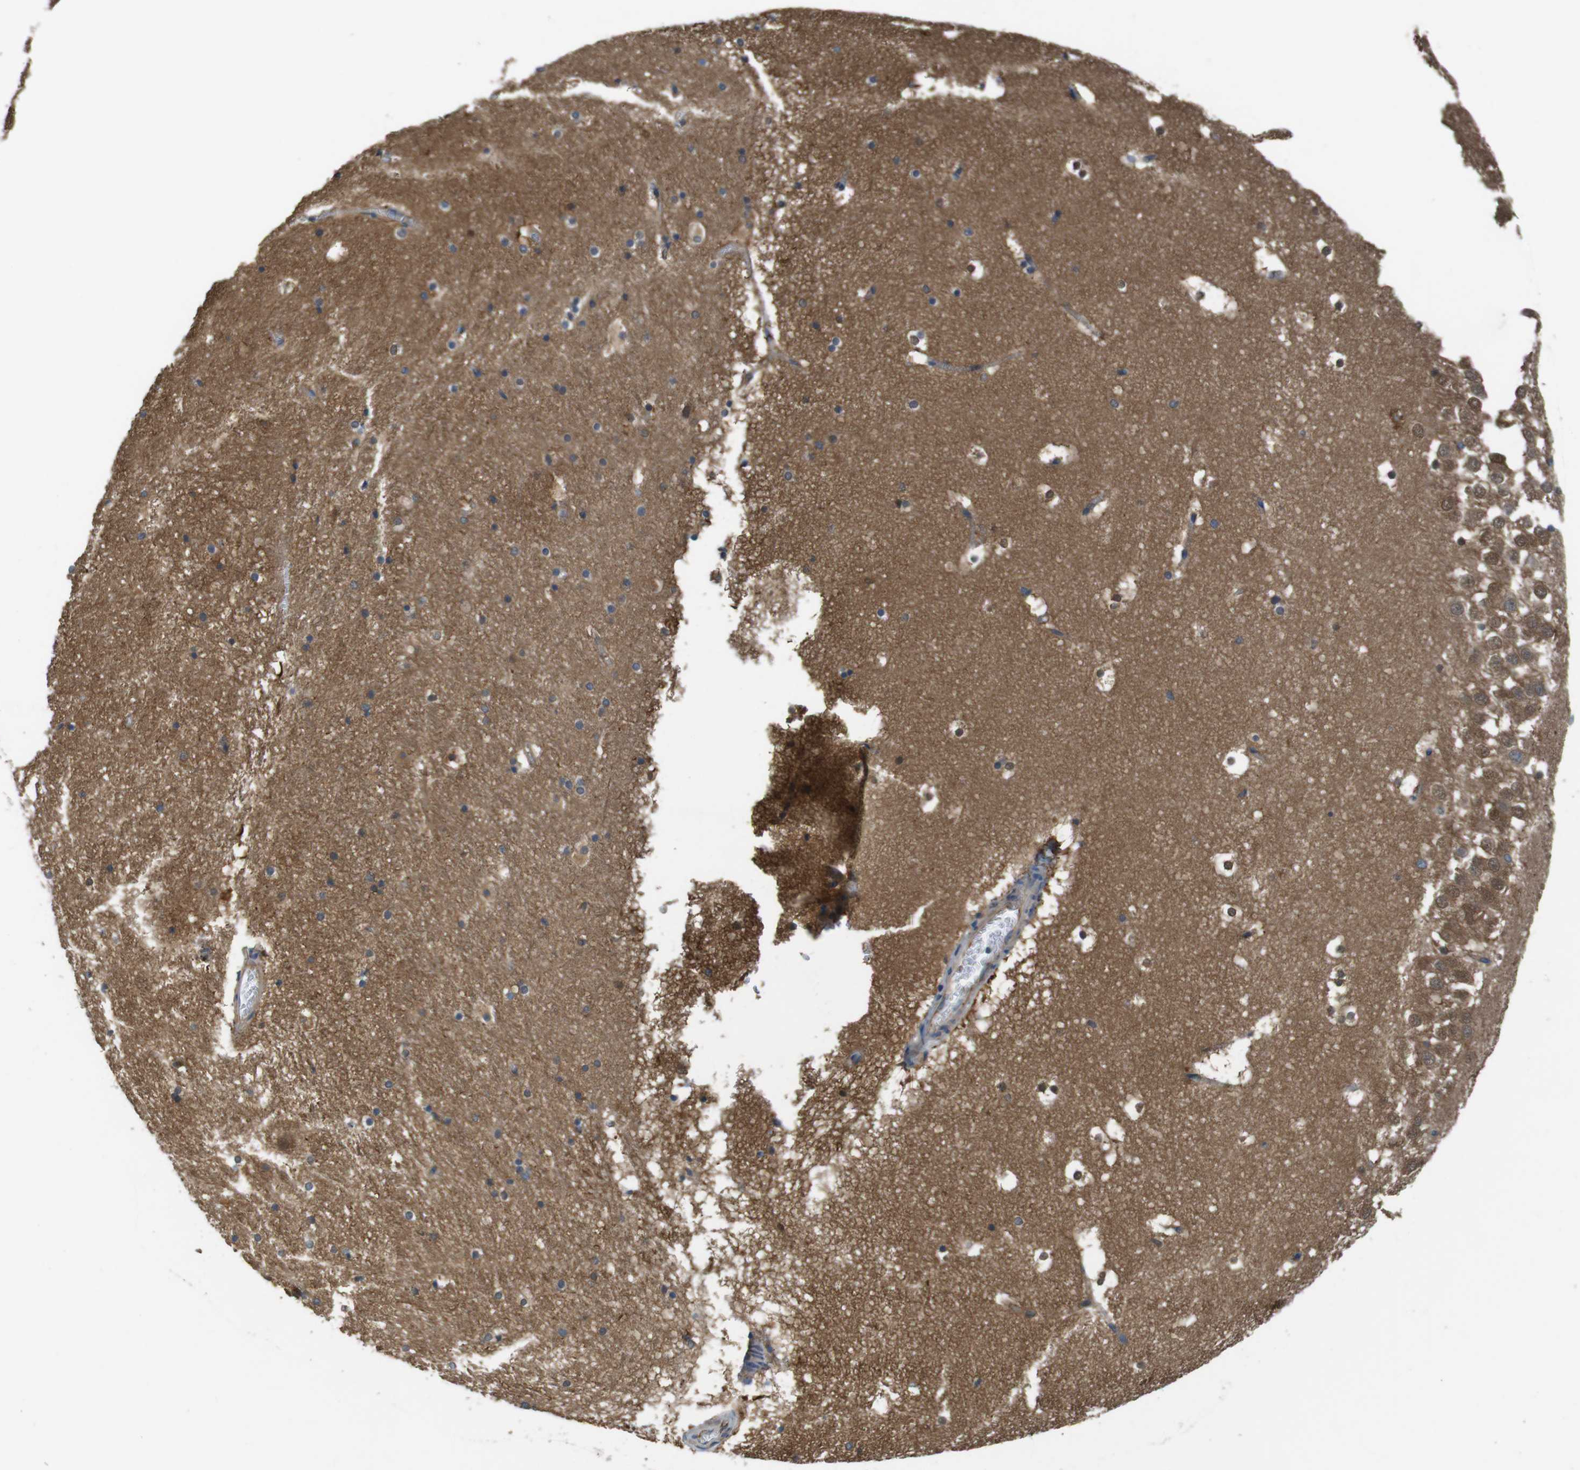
{"staining": {"intensity": "weak", "quantity": "<25%", "location": "cytoplasmic/membranous"}, "tissue": "hippocampus", "cell_type": "Glial cells", "image_type": "normal", "snomed": [{"axis": "morphology", "description": "Normal tissue, NOS"}, {"axis": "topography", "description": "Hippocampus"}], "caption": "IHC of normal hippocampus demonstrates no positivity in glial cells.", "gene": "DCTN1", "patient": {"sex": "male", "age": 45}}